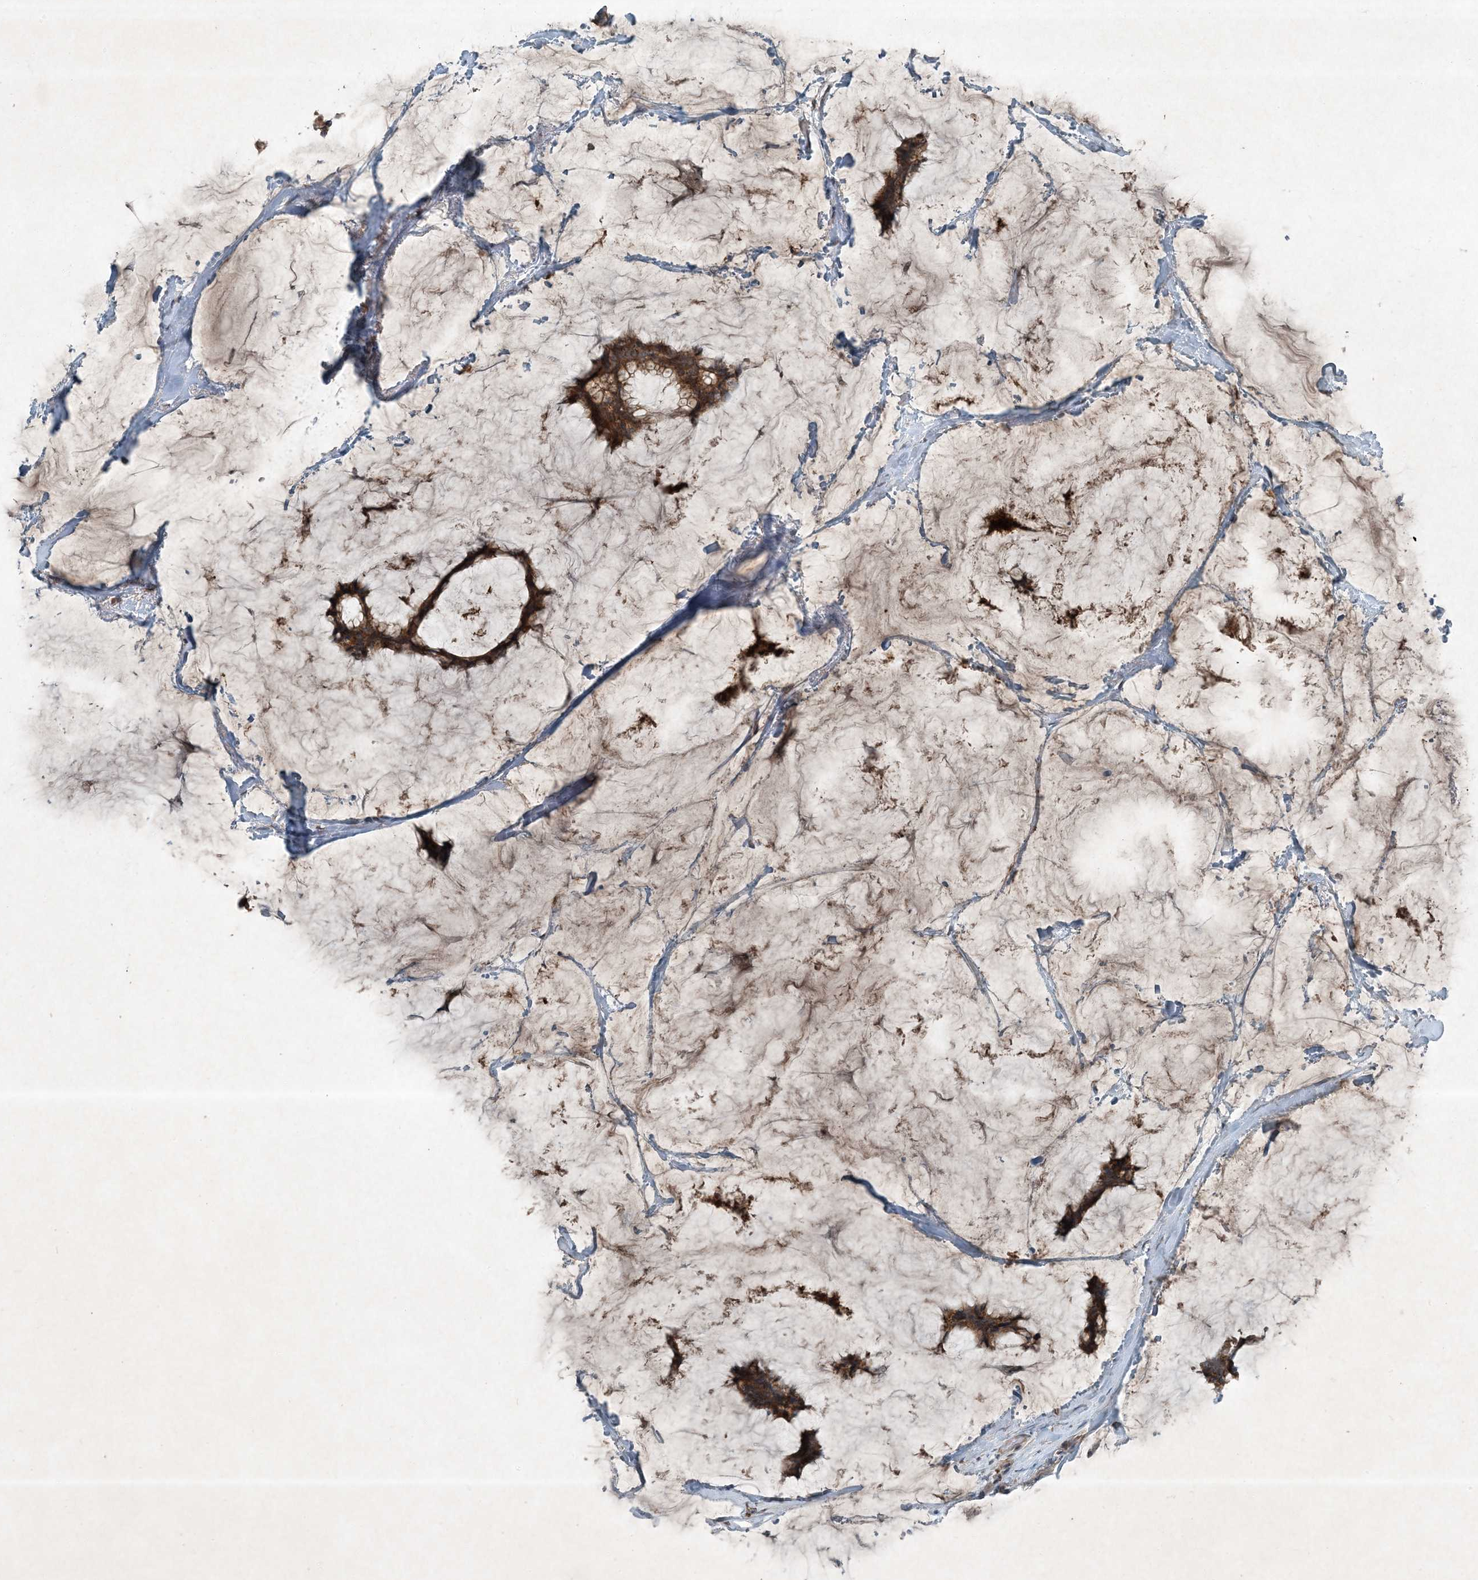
{"staining": {"intensity": "moderate", "quantity": ">75%", "location": "cytoplasmic/membranous"}, "tissue": "breast cancer", "cell_type": "Tumor cells", "image_type": "cancer", "snomed": [{"axis": "morphology", "description": "Duct carcinoma"}, {"axis": "topography", "description": "Breast"}], "caption": "Immunohistochemistry (IHC) image of breast cancer (intraductal carcinoma) stained for a protein (brown), which demonstrates medium levels of moderate cytoplasmic/membranous staining in about >75% of tumor cells.", "gene": "MDN1", "patient": {"sex": "female", "age": 93}}